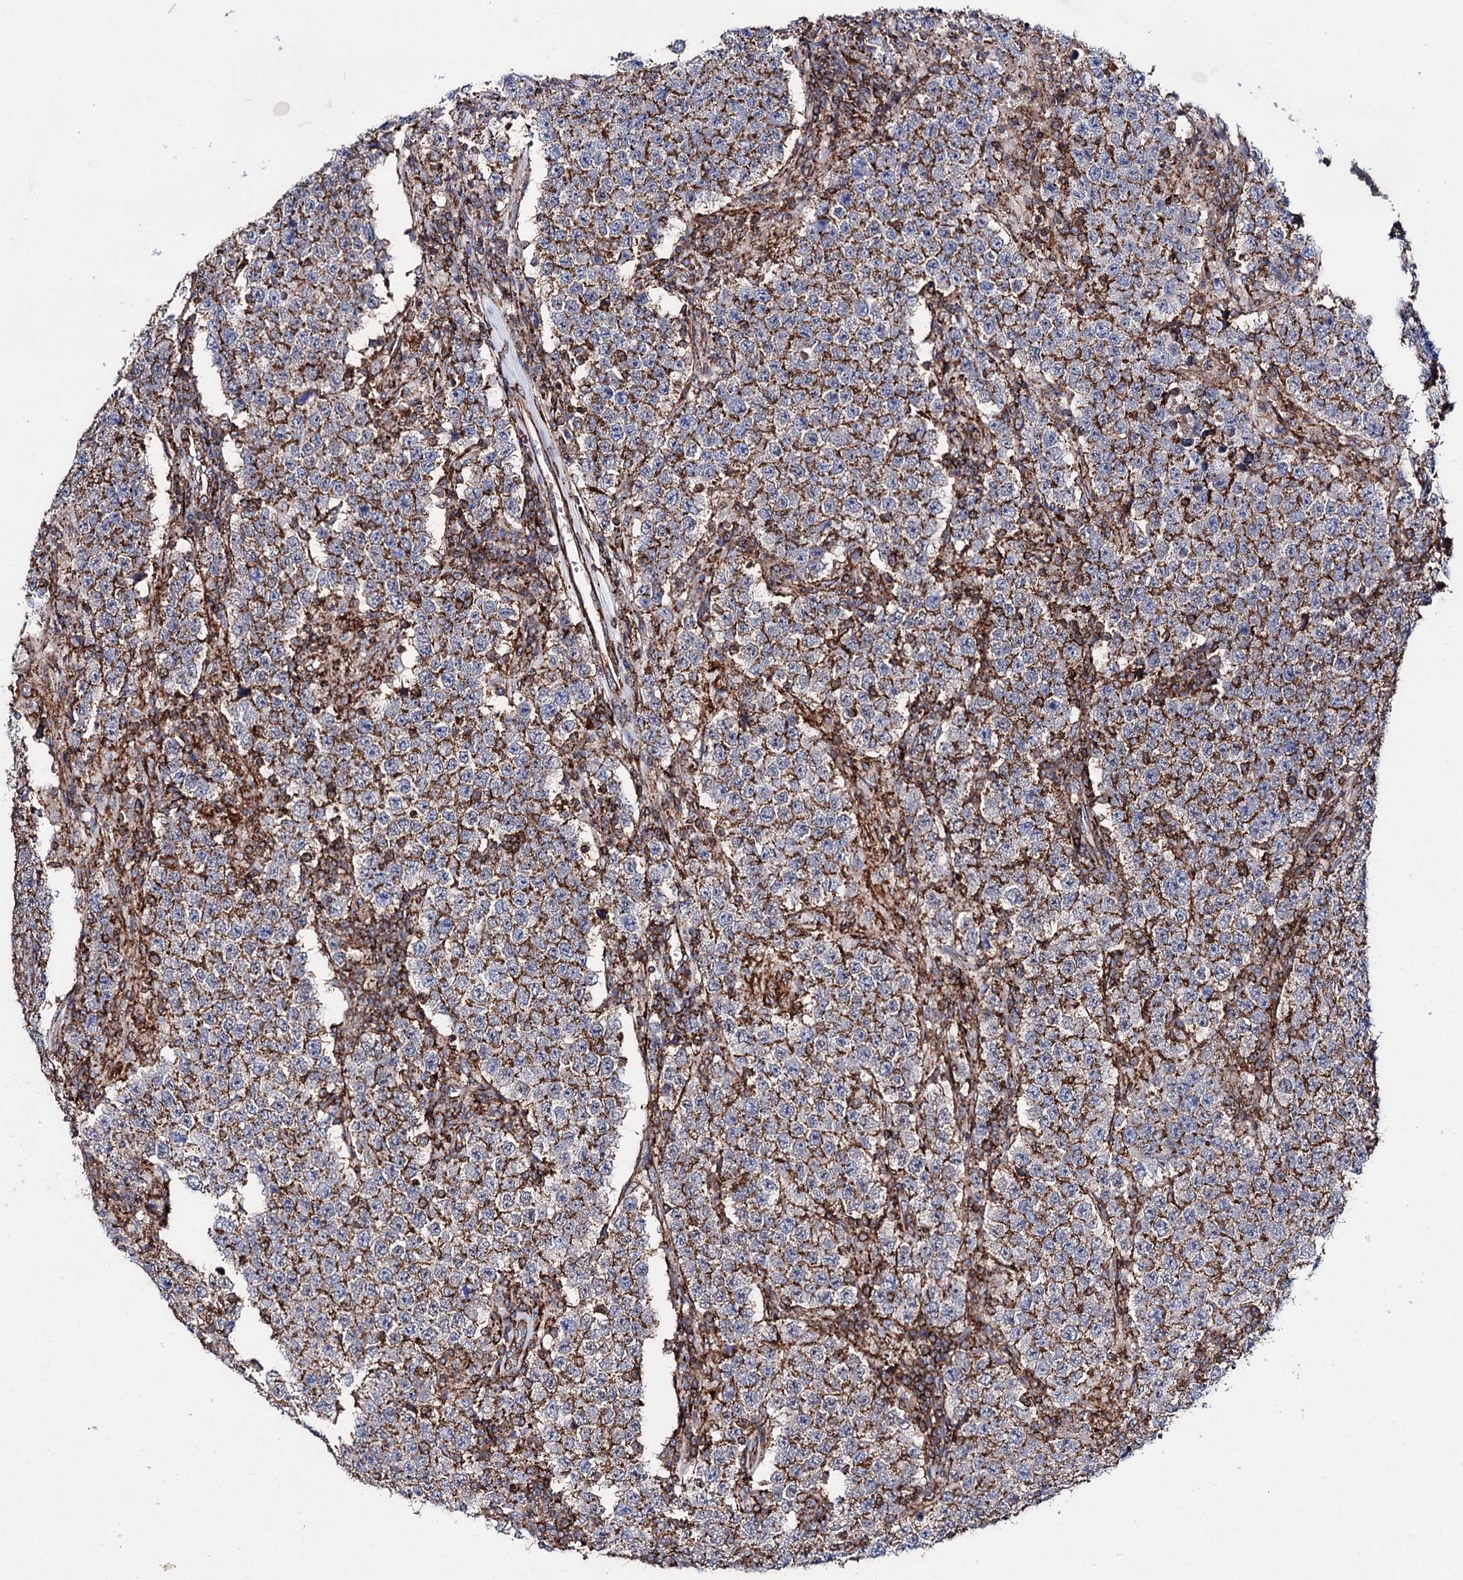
{"staining": {"intensity": "moderate", "quantity": ">75%", "location": "cytoplasmic/membranous"}, "tissue": "testis cancer", "cell_type": "Tumor cells", "image_type": "cancer", "snomed": [{"axis": "morphology", "description": "Normal tissue, NOS"}, {"axis": "morphology", "description": "Urothelial carcinoma, High grade"}, {"axis": "morphology", "description": "Seminoma, NOS"}, {"axis": "morphology", "description": "Carcinoma, Embryonal, NOS"}, {"axis": "topography", "description": "Urinary bladder"}, {"axis": "topography", "description": "Testis"}], "caption": "Immunohistochemistry of human testis seminoma displays medium levels of moderate cytoplasmic/membranous expression in about >75% of tumor cells. (DAB (3,3'-diaminobenzidine) IHC with brightfield microscopy, high magnification).", "gene": "DEF6", "patient": {"sex": "male", "age": 41}}